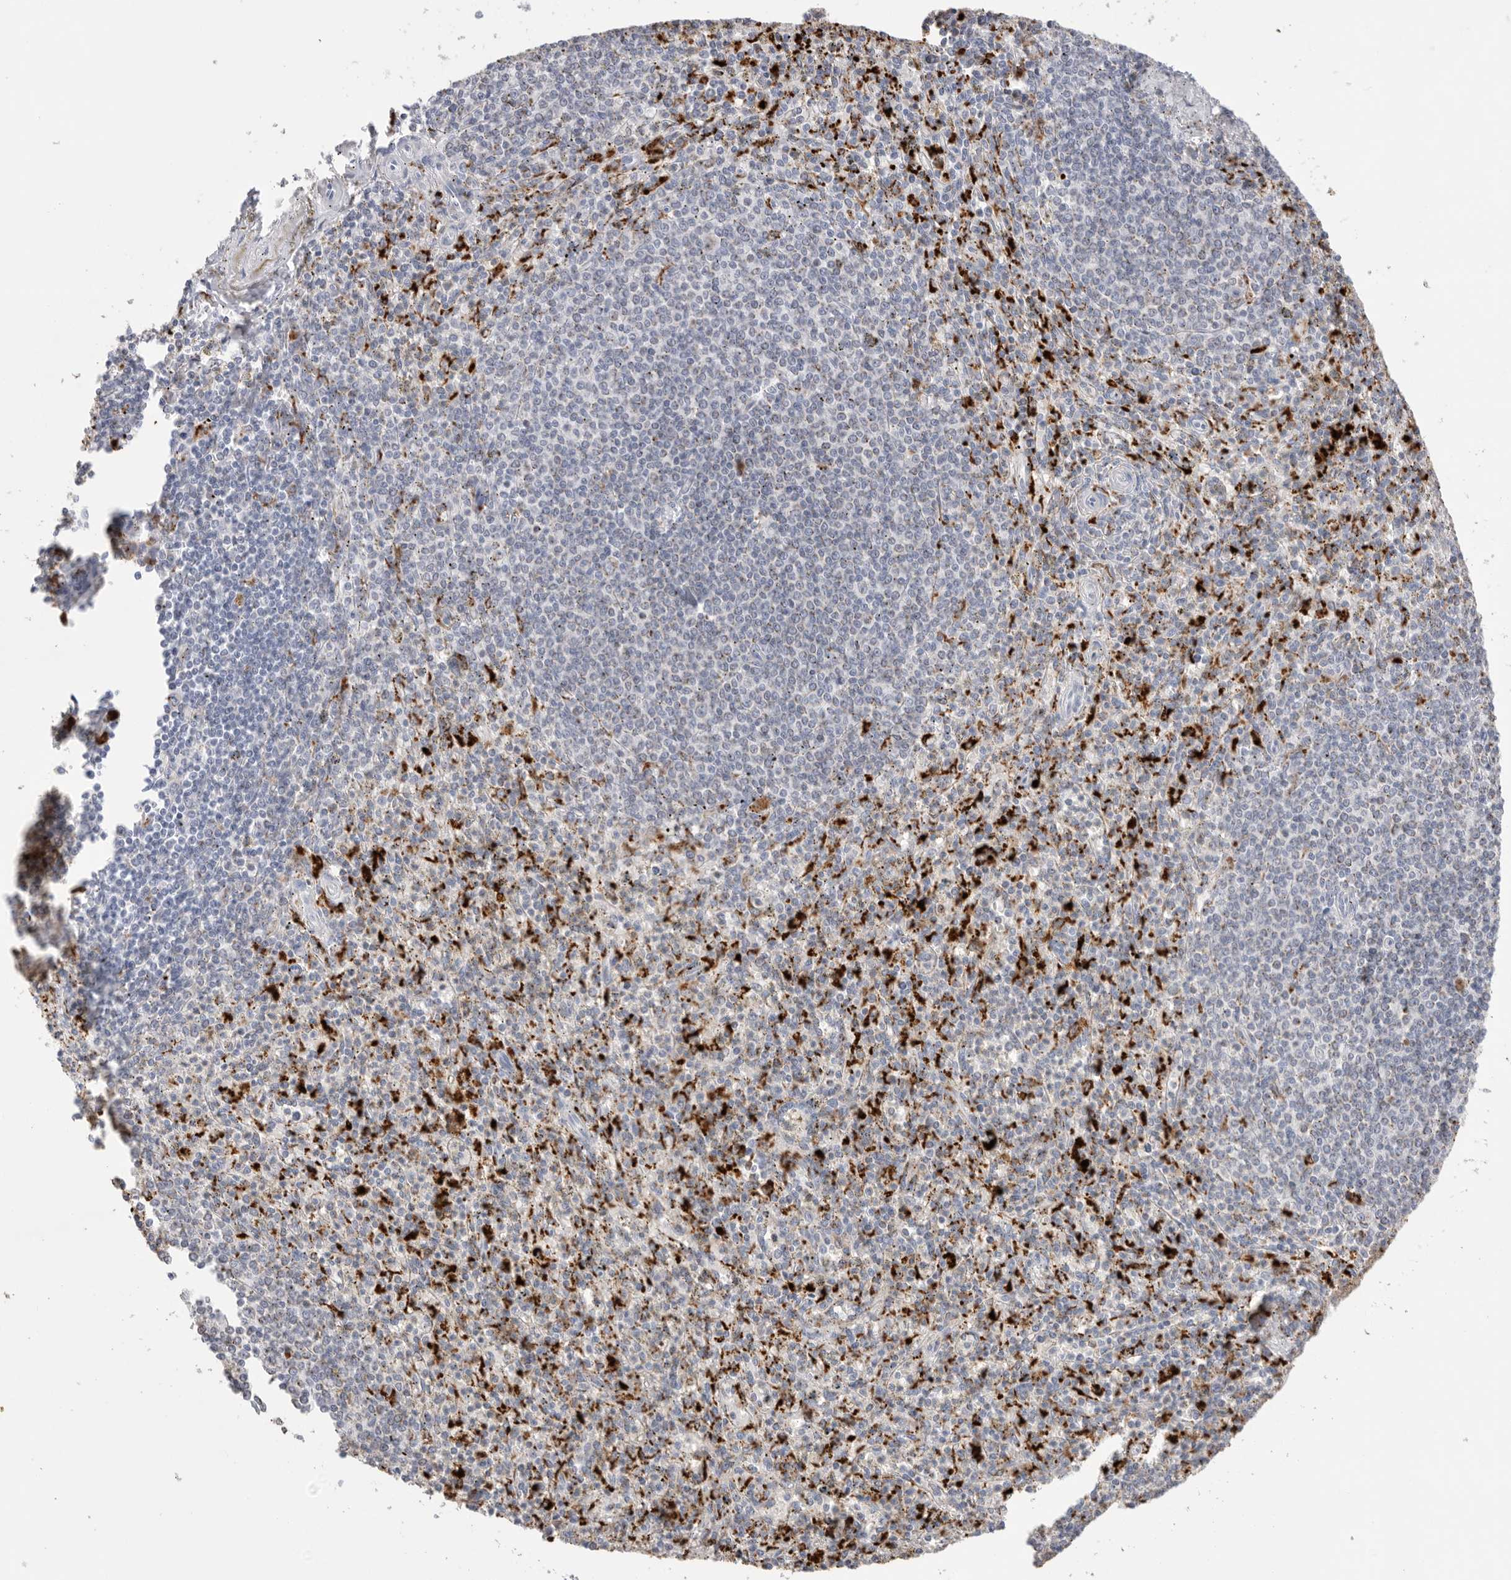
{"staining": {"intensity": "strong", "quantity": "25%-75%", "location": "cytoplasmic/membranous"}, "tissue": "spleen", "cell_type": "Cells in red pulp", "image_type": "normal", "snomed": [{"axis": "morphology", "description": "Normal tissue, NOS"}, {"axis": "topography", "description": "Spleen"}], "caption": "The image exhibits staining of unremarkable spleen, revealing strong cytoplasmic/membranous protein positivity (brown color) within cells in red pulp. The staining was performed using DAB (3,3'-diaminobenzidine), with brown indicating positive protein expression. Nuclei are stained blue with hematoxylin.", "gene": "GGH", "patient": {"sex": "male", "age": 72}}